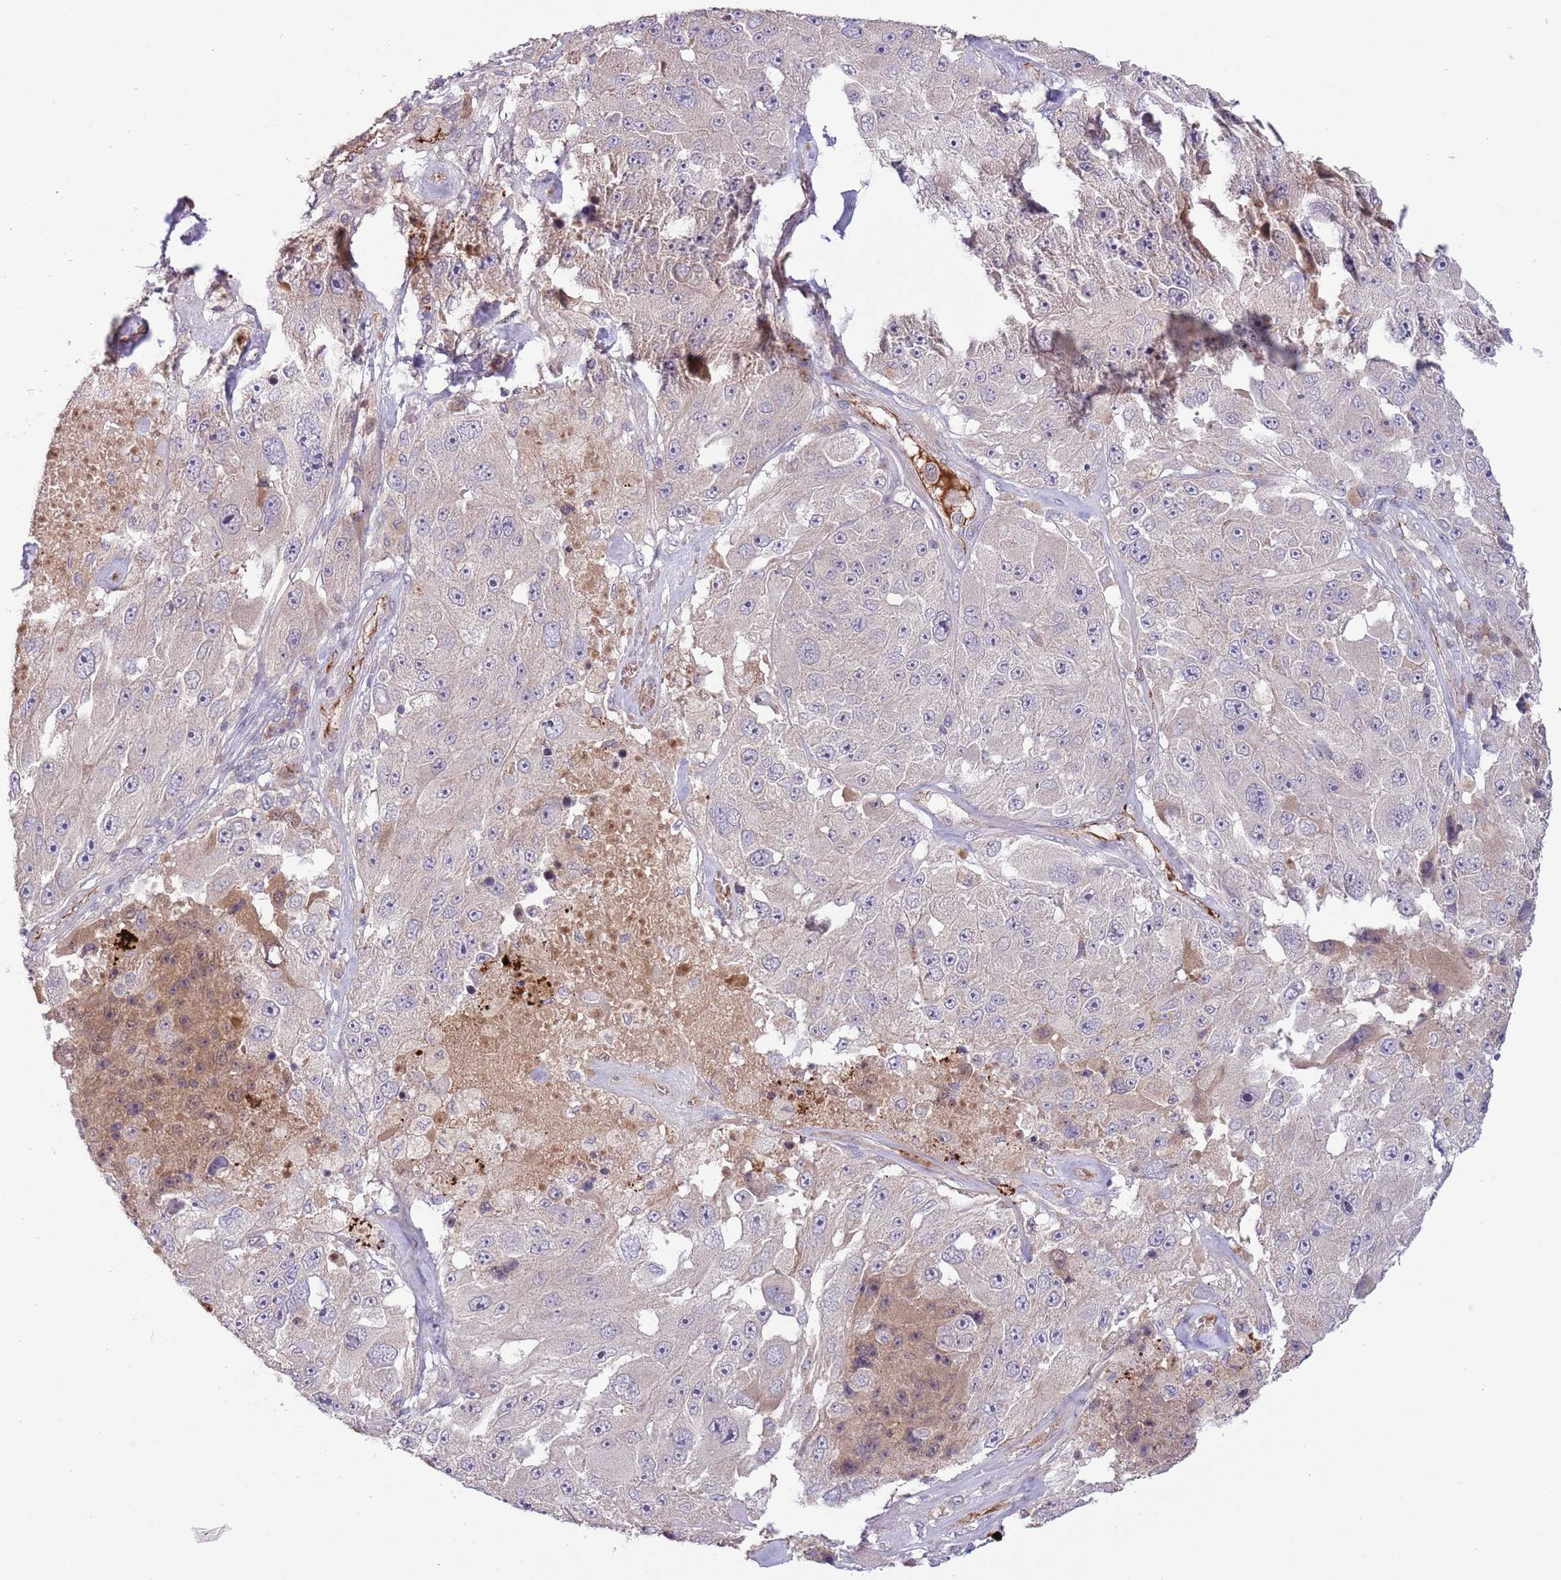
{"staining": {"intensity": "negative", "quantity": "none", "location": "none"}, "tissue": "melanoma", "cell_type": "Tumor cells", "image_type": "cancer", "snomed": [{"axis": "morphology", "description": "Malignant melanoma, Metastatic site"}, {"axis": "topography", "description": "Lymph node"}], "caption": "A photomicrograph of human melanoma is negative for staining in tumor cells. (DAB (3,3'-diaminobenzidine) immunohistochemistry (IHC) visualized using brightfield microscopy, high magnification).", "gene": "DPP10", "patient": {"sex": "male", "age": 62}}